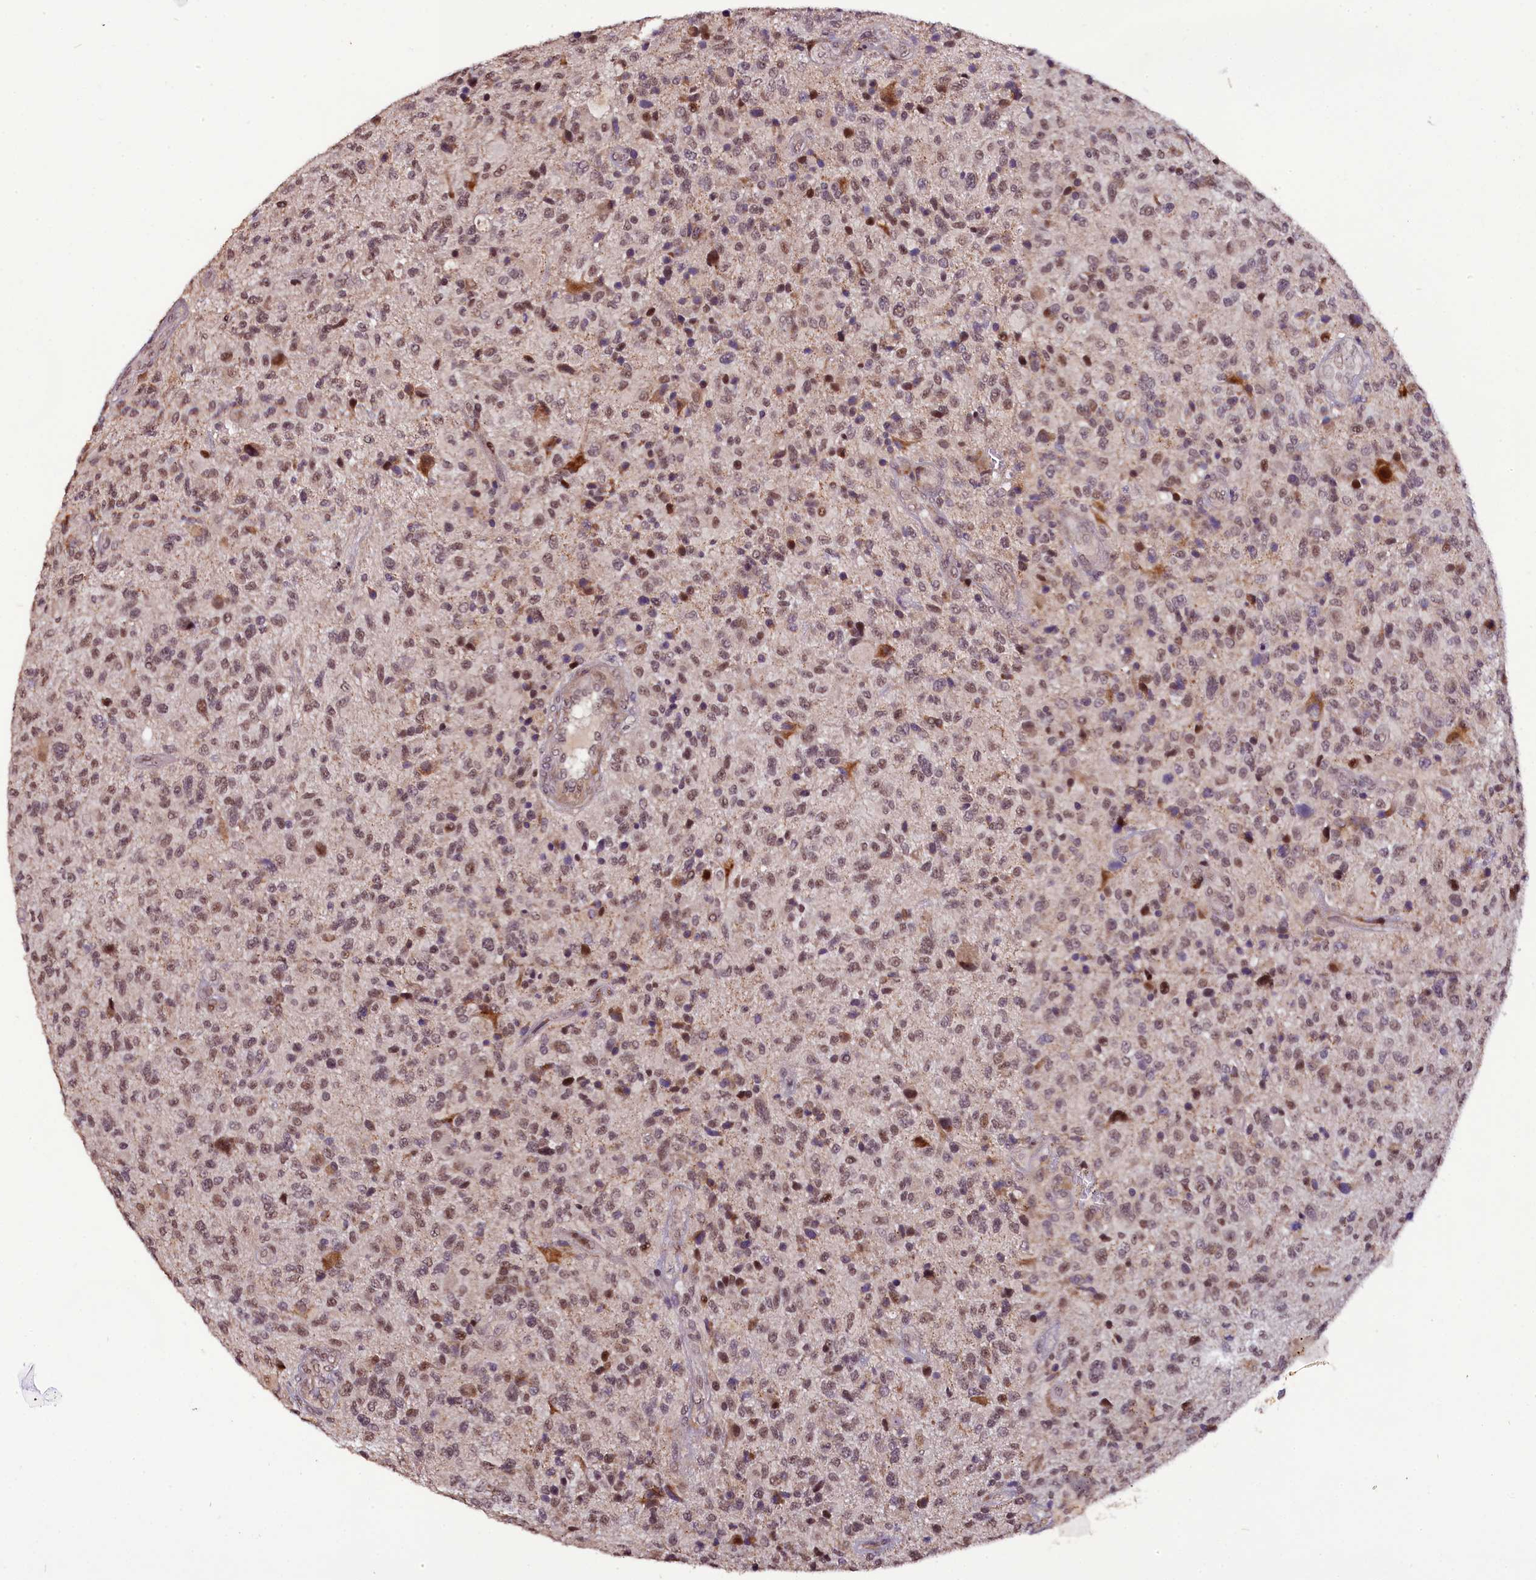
{"staining": {"intensity": "moderate", "quantity": ">75%", "location": "nuclear"}, "tissue": "glioma", "cell_type": "Tumor cells", "image_type": "cancer", "snomed": [{"axis": "morphology", "description": "Glioma, malignant, High grade"}, {"axis": "topography", "description": "Brain"}], "caption": "Human glioma stained for a protein (brown) shows moderate nuclear positive staining in about >75% of tumor cells.", "gene": "RPUSD2", "patient": {"sex": "male", "age": 47}}